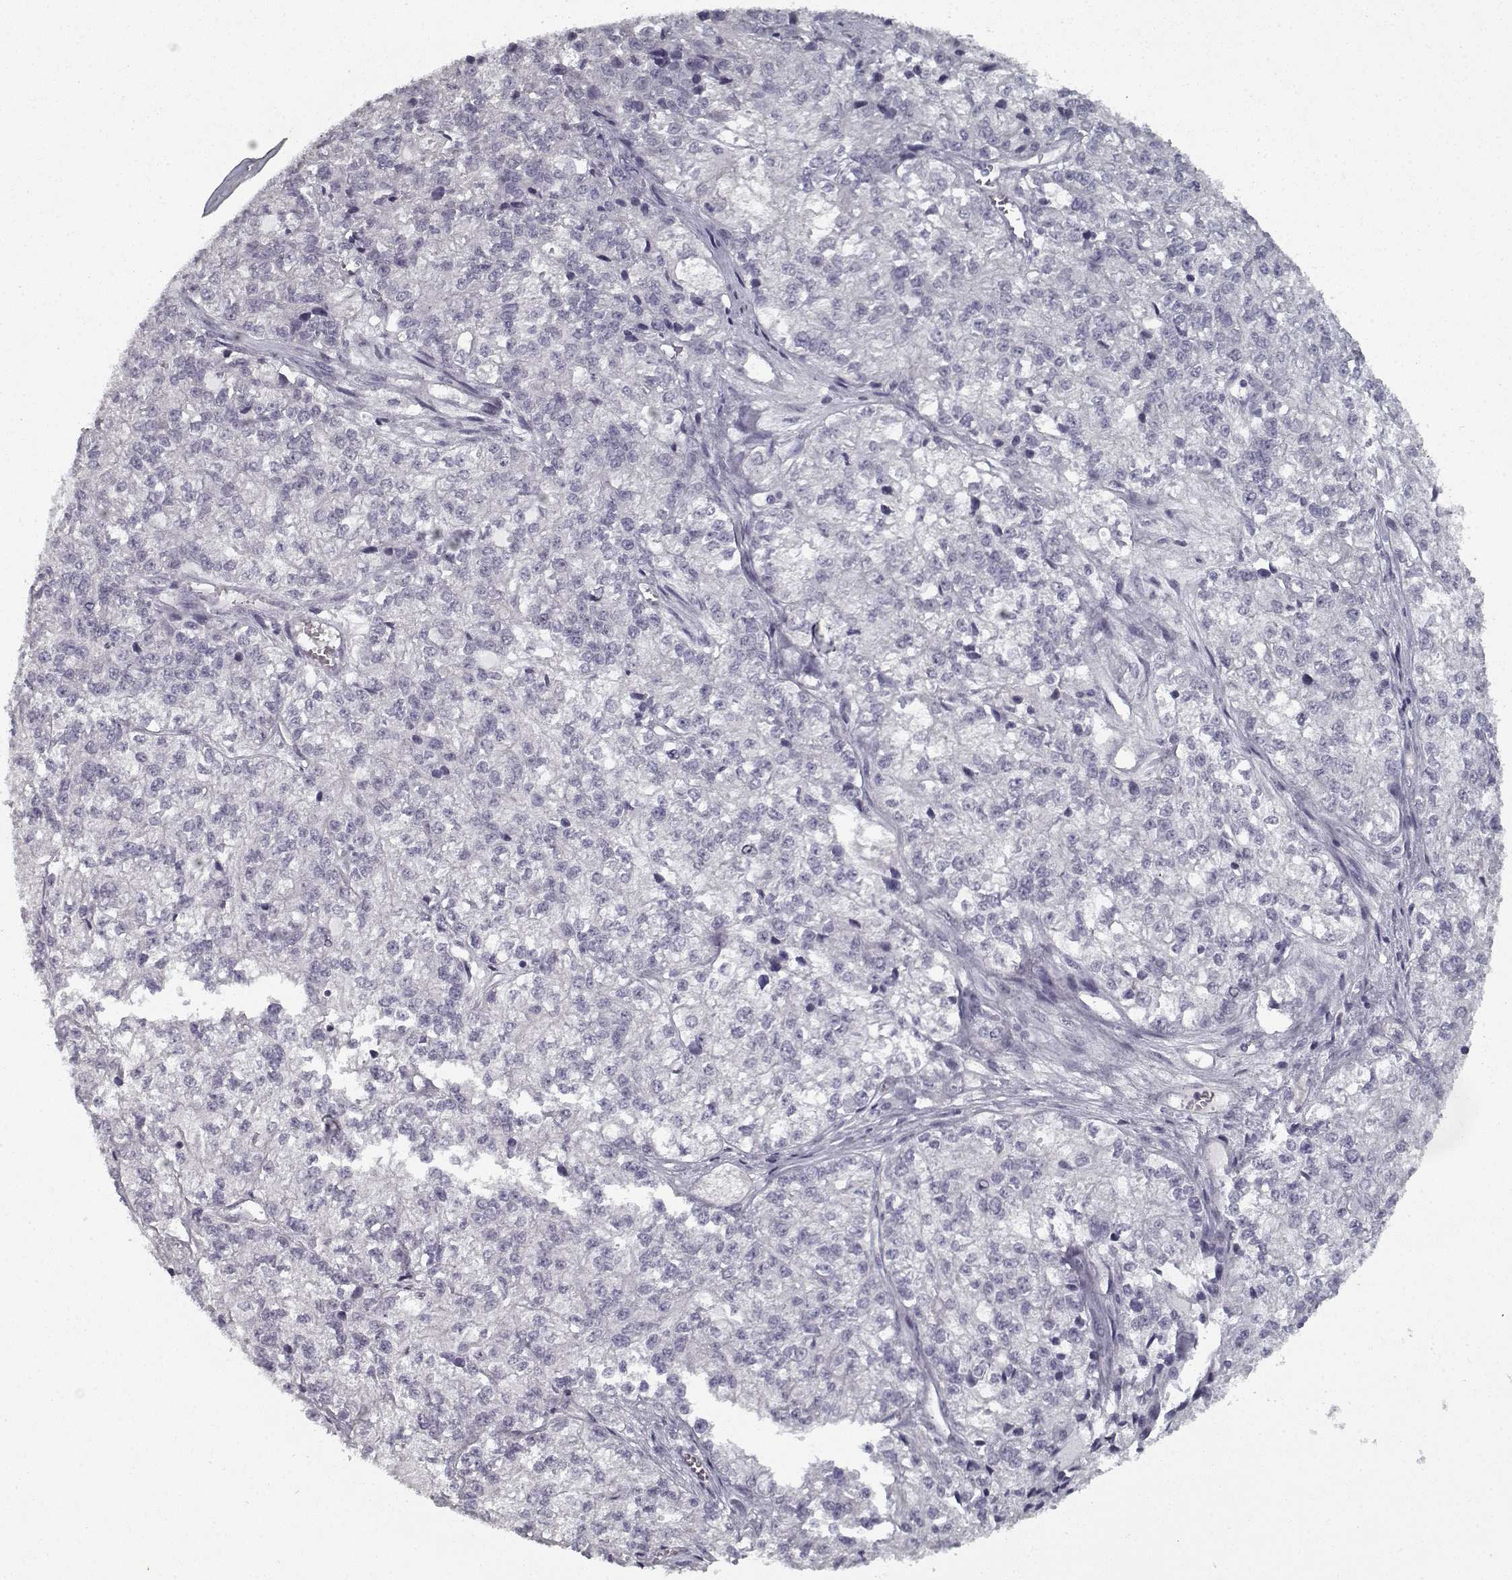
{"staining": {"intensity": "negative", "quantity": "none", "location": "none"}, "tissue": "ovarian cancer", "cell_type": "Tumor cells", "image_type": "cancer", "snomed": [{"axis": "morphology", "description": "Carcinoma, endometroid"}, {"axis": "topography", "description": "Ovary"}], "caption": "There is no significant staining in tumor cells of ovarian cancer (endometroid carcinoma). (Stains: DAB (3,3'-diaminobenzidine) immunohistochemistry with hematoxylin counter stain, Microscopy: brightfield microscopy at high magnification).", "gene": "GAD2", "patient": {"sex": "female", "age": 64}}